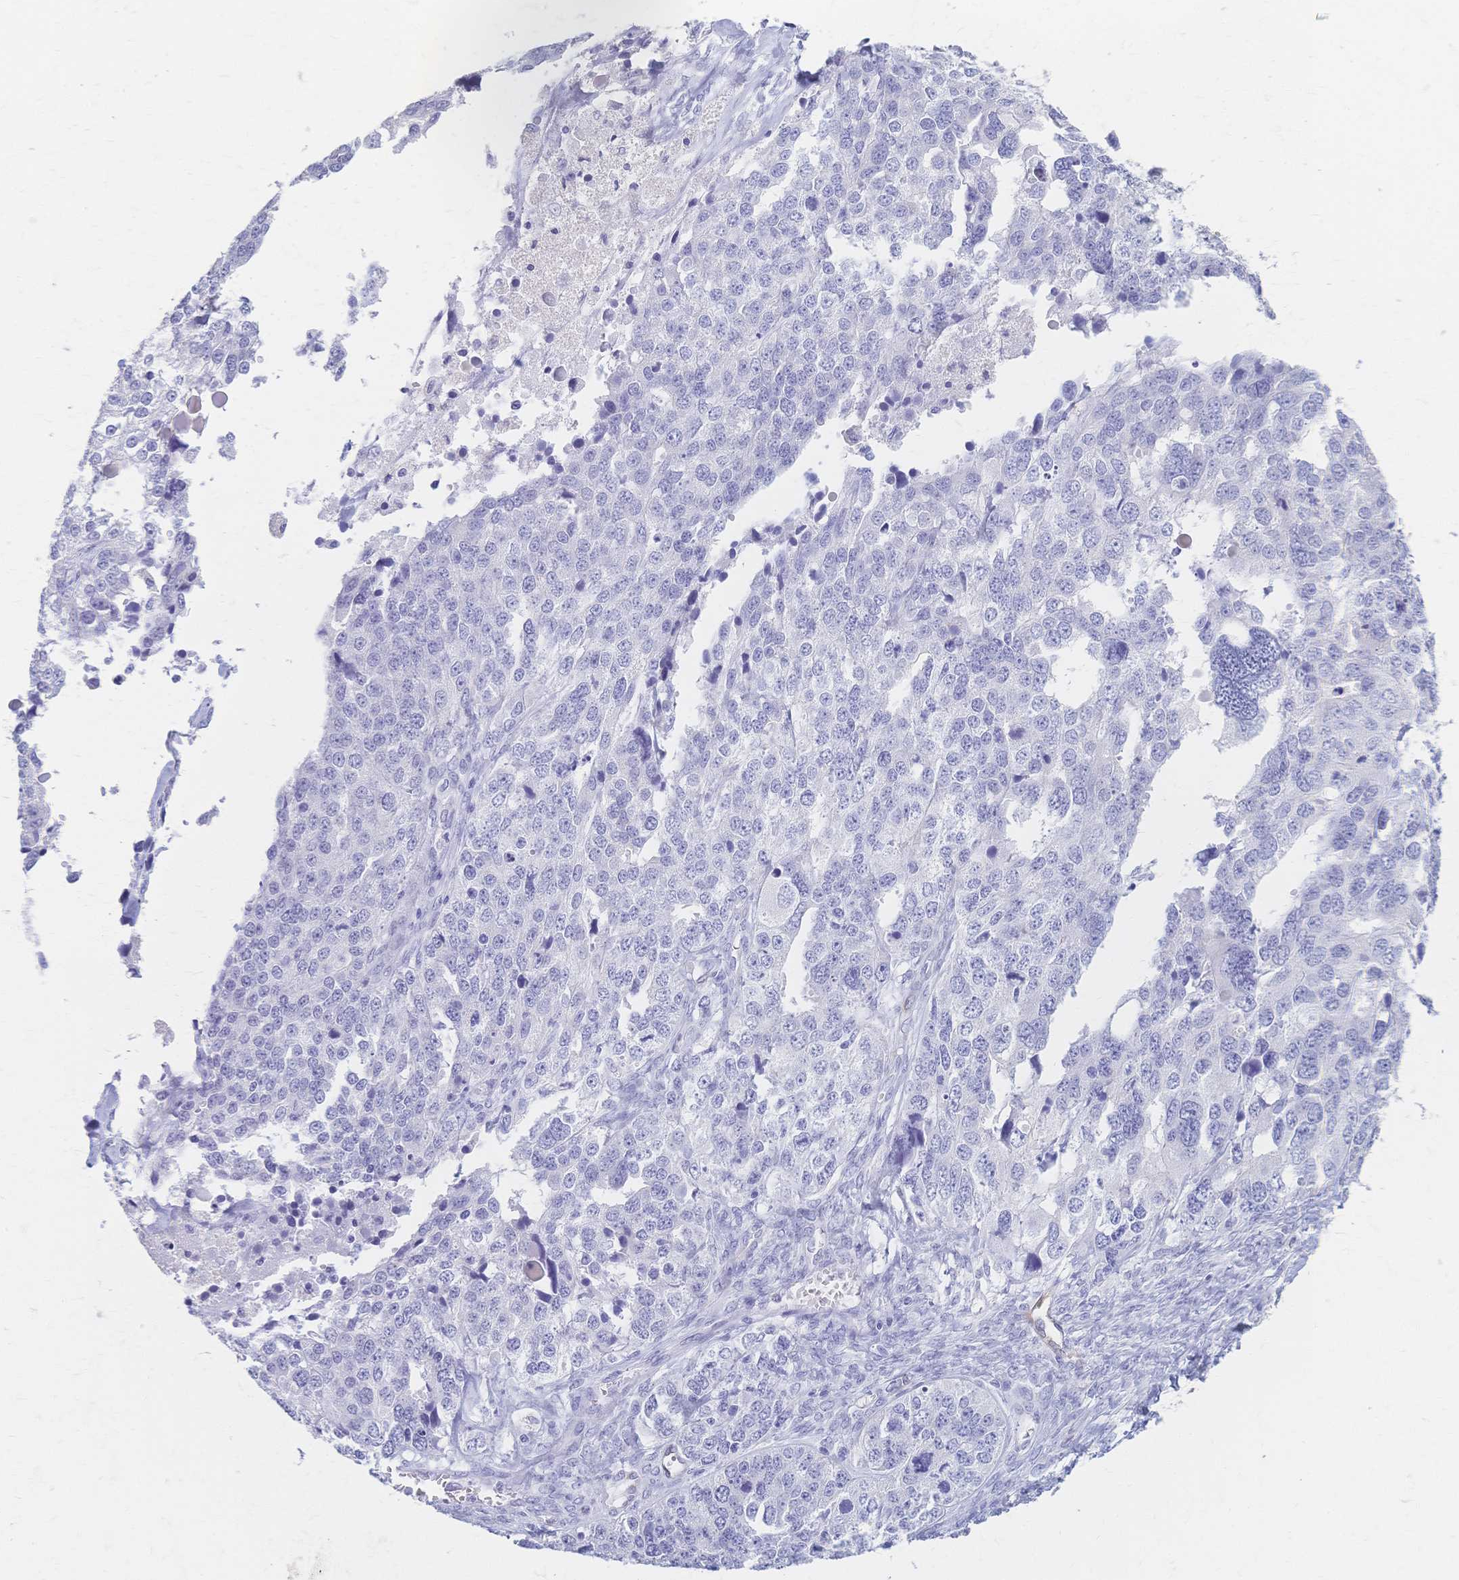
{"staining": {"intensity": "negative", "quantity": "none", "location": "none"}, "tissue": "ovarian cancer", "cell_type": "Tumor cells", "image_type": "cancer", "snomed": [{"axis": "morphology", "description": "Cystadenocarcinoma, serous, NOS"}, {"axis": "topography", "description": "Ovary"}], "caption": "This is a photomicrograph of immunohistochemistry (IHC) staining of ovarian cancer, which shows no staining in tumor cells.", "gene": "CYB5A", "patient": {"sex": "female", "age": 76}}